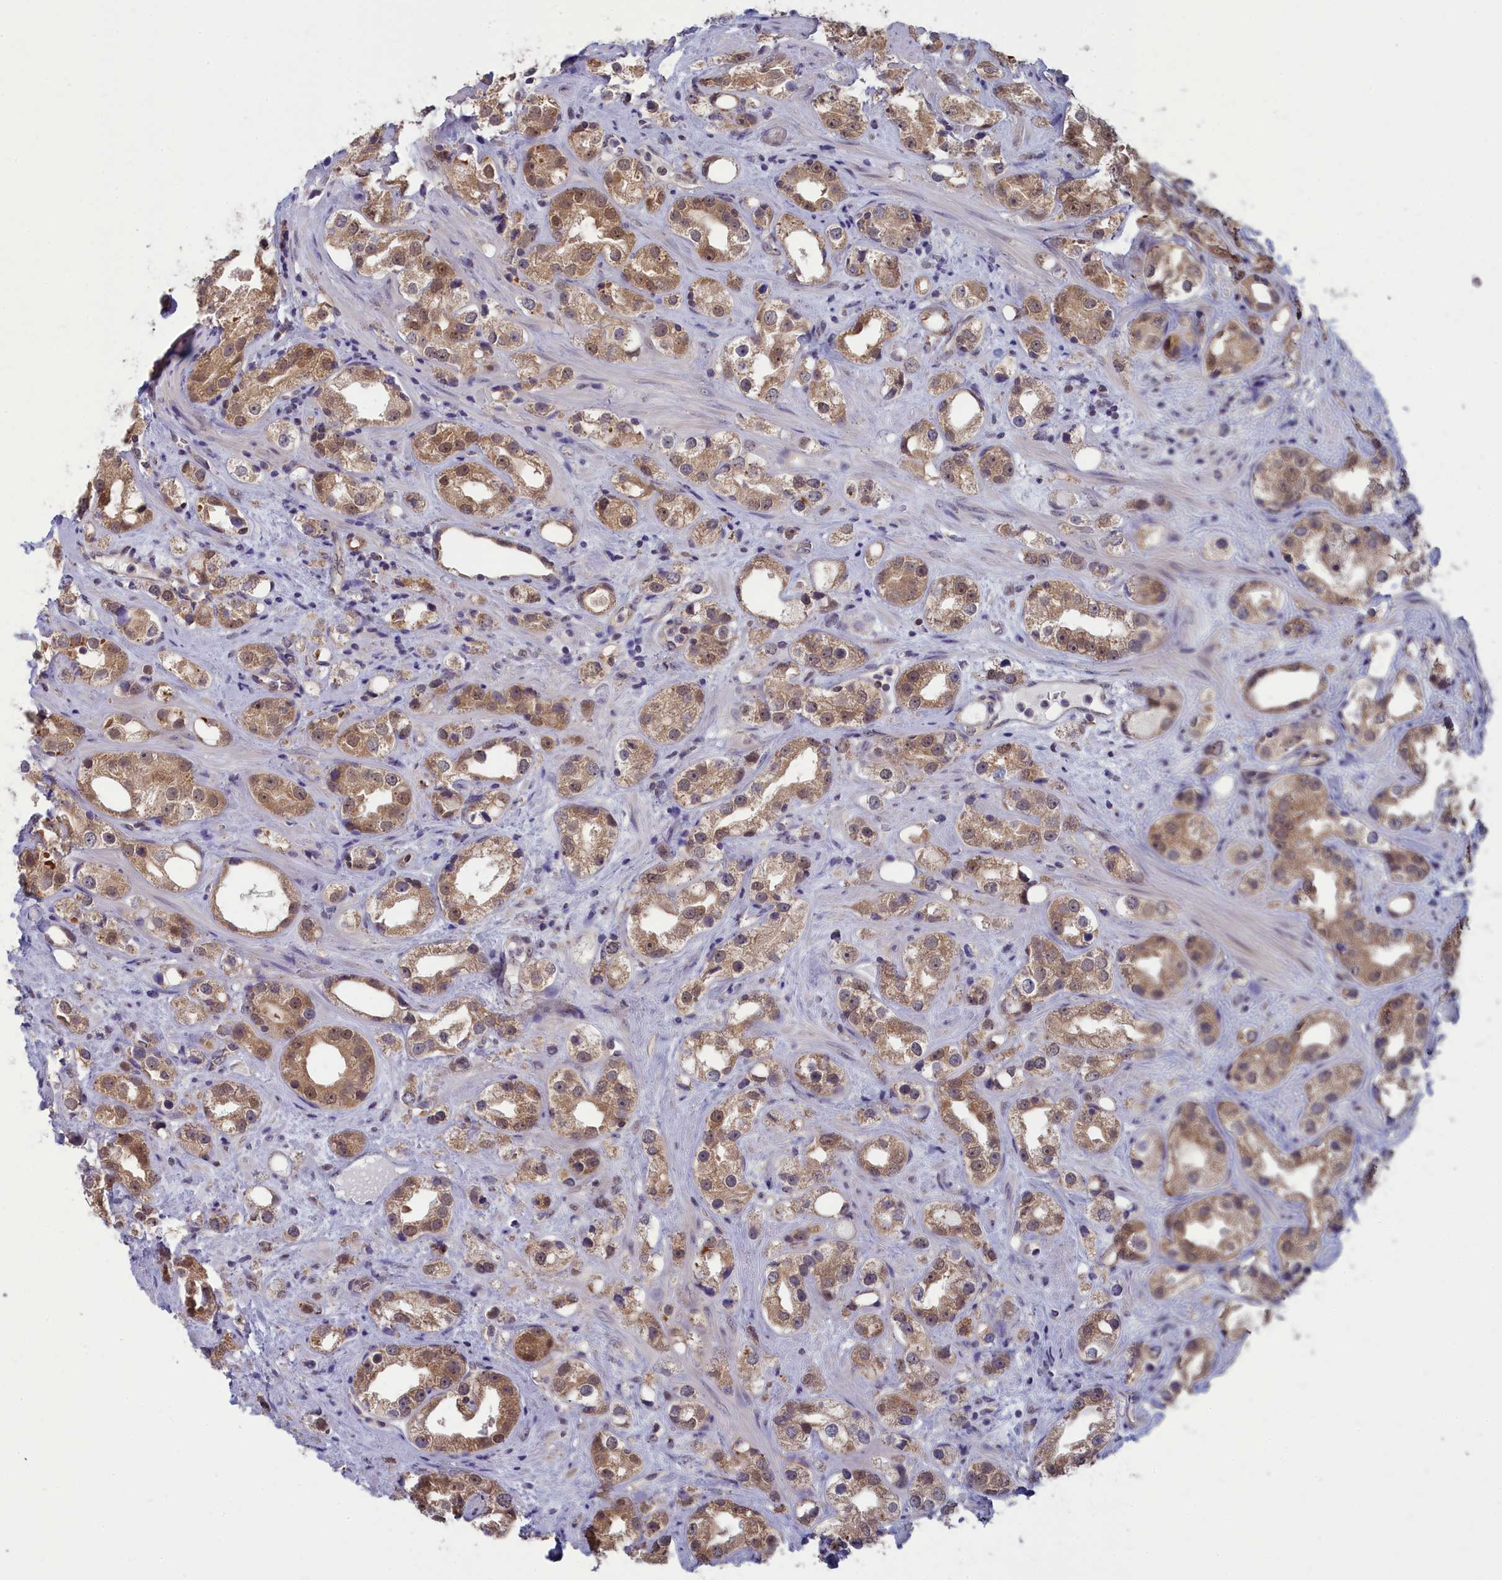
{"staining": {"intensity": "moderate", "quantity": ">75%", "location": "cytoplasmic/membranous"}, "tissue": "prostate cancer", "cell_type": "Tumor cells", "image_type": "cancer", "snomed": [{"axis": "morphology", "description": "Adenocarcinoma, NOS"}, {"axis": "topography", "description": "Prostate"}], "caption": "Prostate adenocarcinoma tissue reveals moderate cytoplasmic/membranous positivity in approximately >75% of tumor cells The protein is stained brown, and the nuclei are stained in blue (DAB IHC with brightfield microscopy, high magnification).", "gene": "MRI1", "patient": {"sex": "male", "age": 79}}